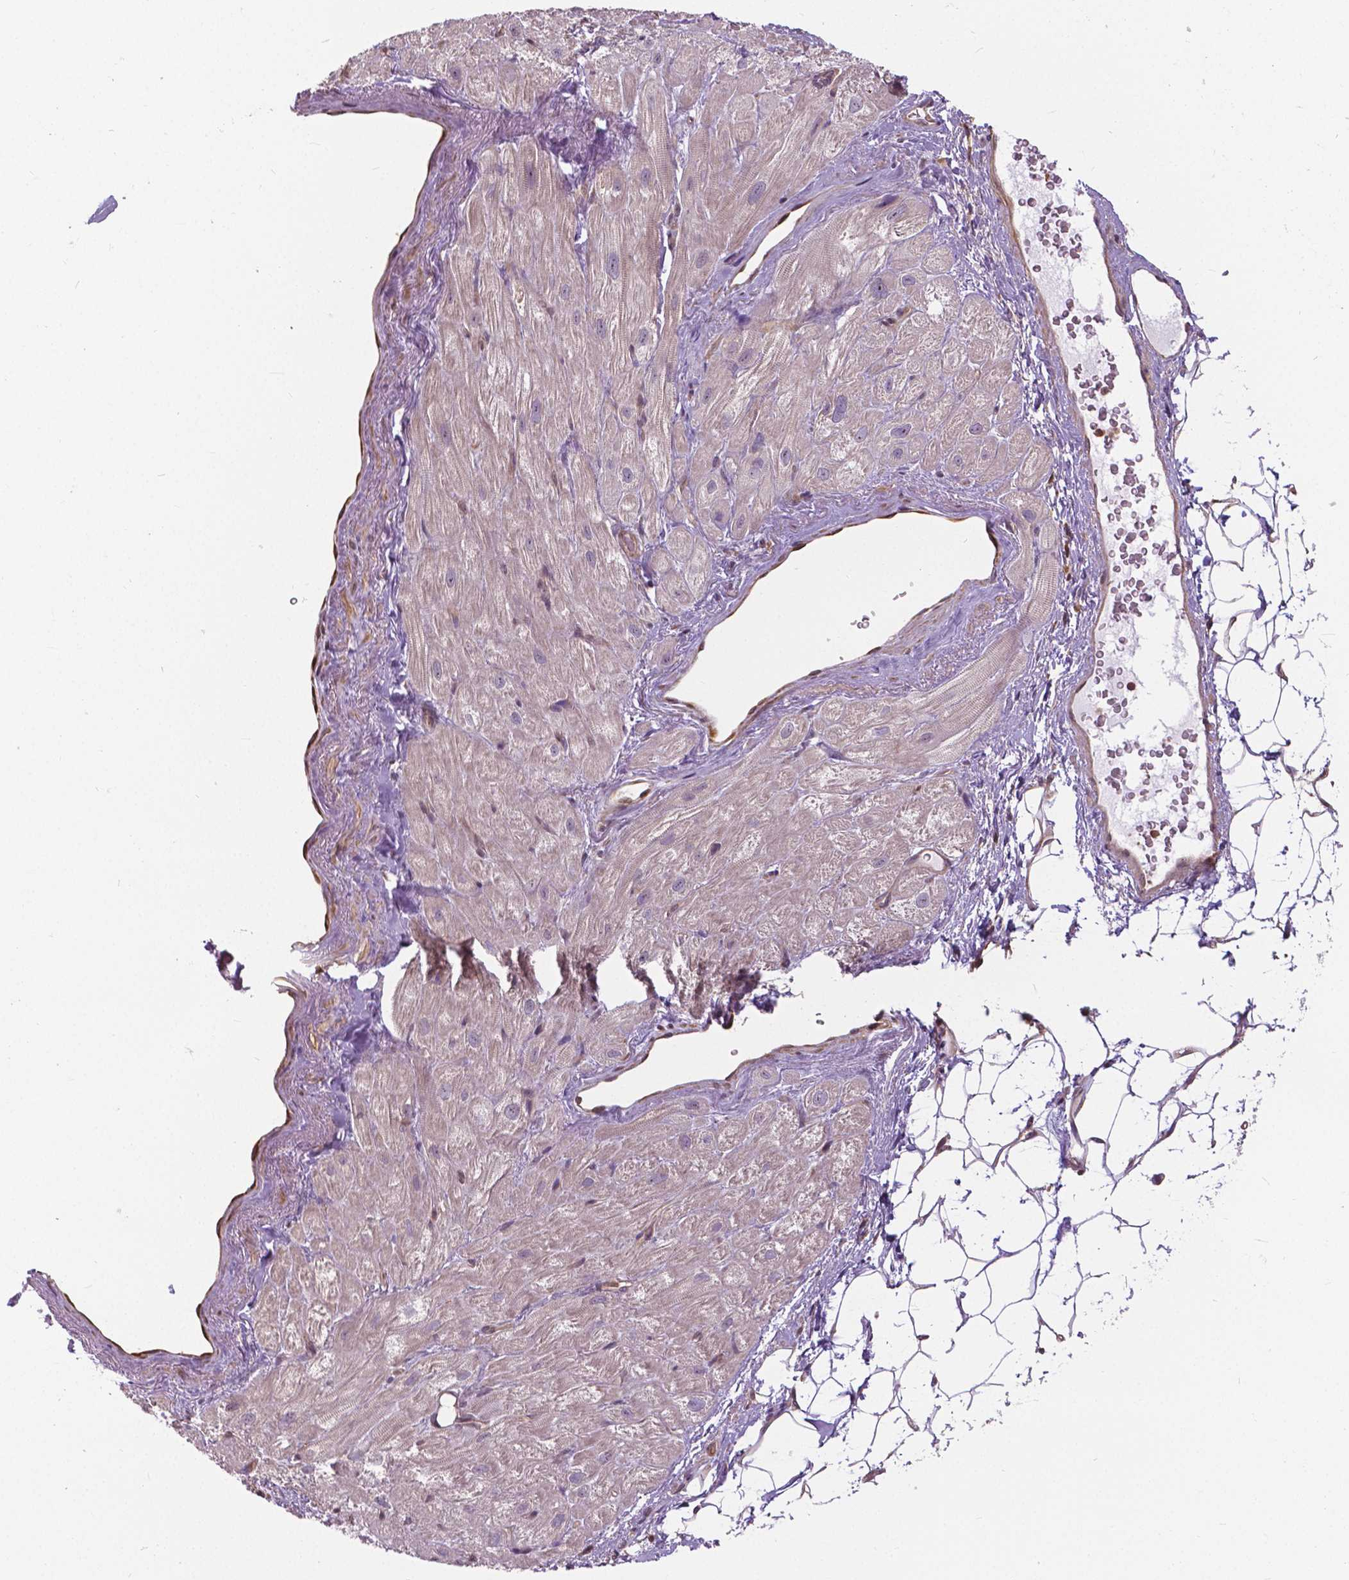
{"staining": {"intensity": "negative", "quantity": "none", "location": "none"}, "tissue": "heart muscle", "cell_type": "Cardiomyocytes", "image_type": "normal", "snomed": [{"axis": "morphology", "description": "Normal tissue, NOS"}, {"axis": "topography", "description": "Heart"}], "caption": "The image reveals no staining of cardiomyocytes in unremarkable heart muscle.", "gene": "ANXA13", "patient": {"sex": "female", "age": 69}}